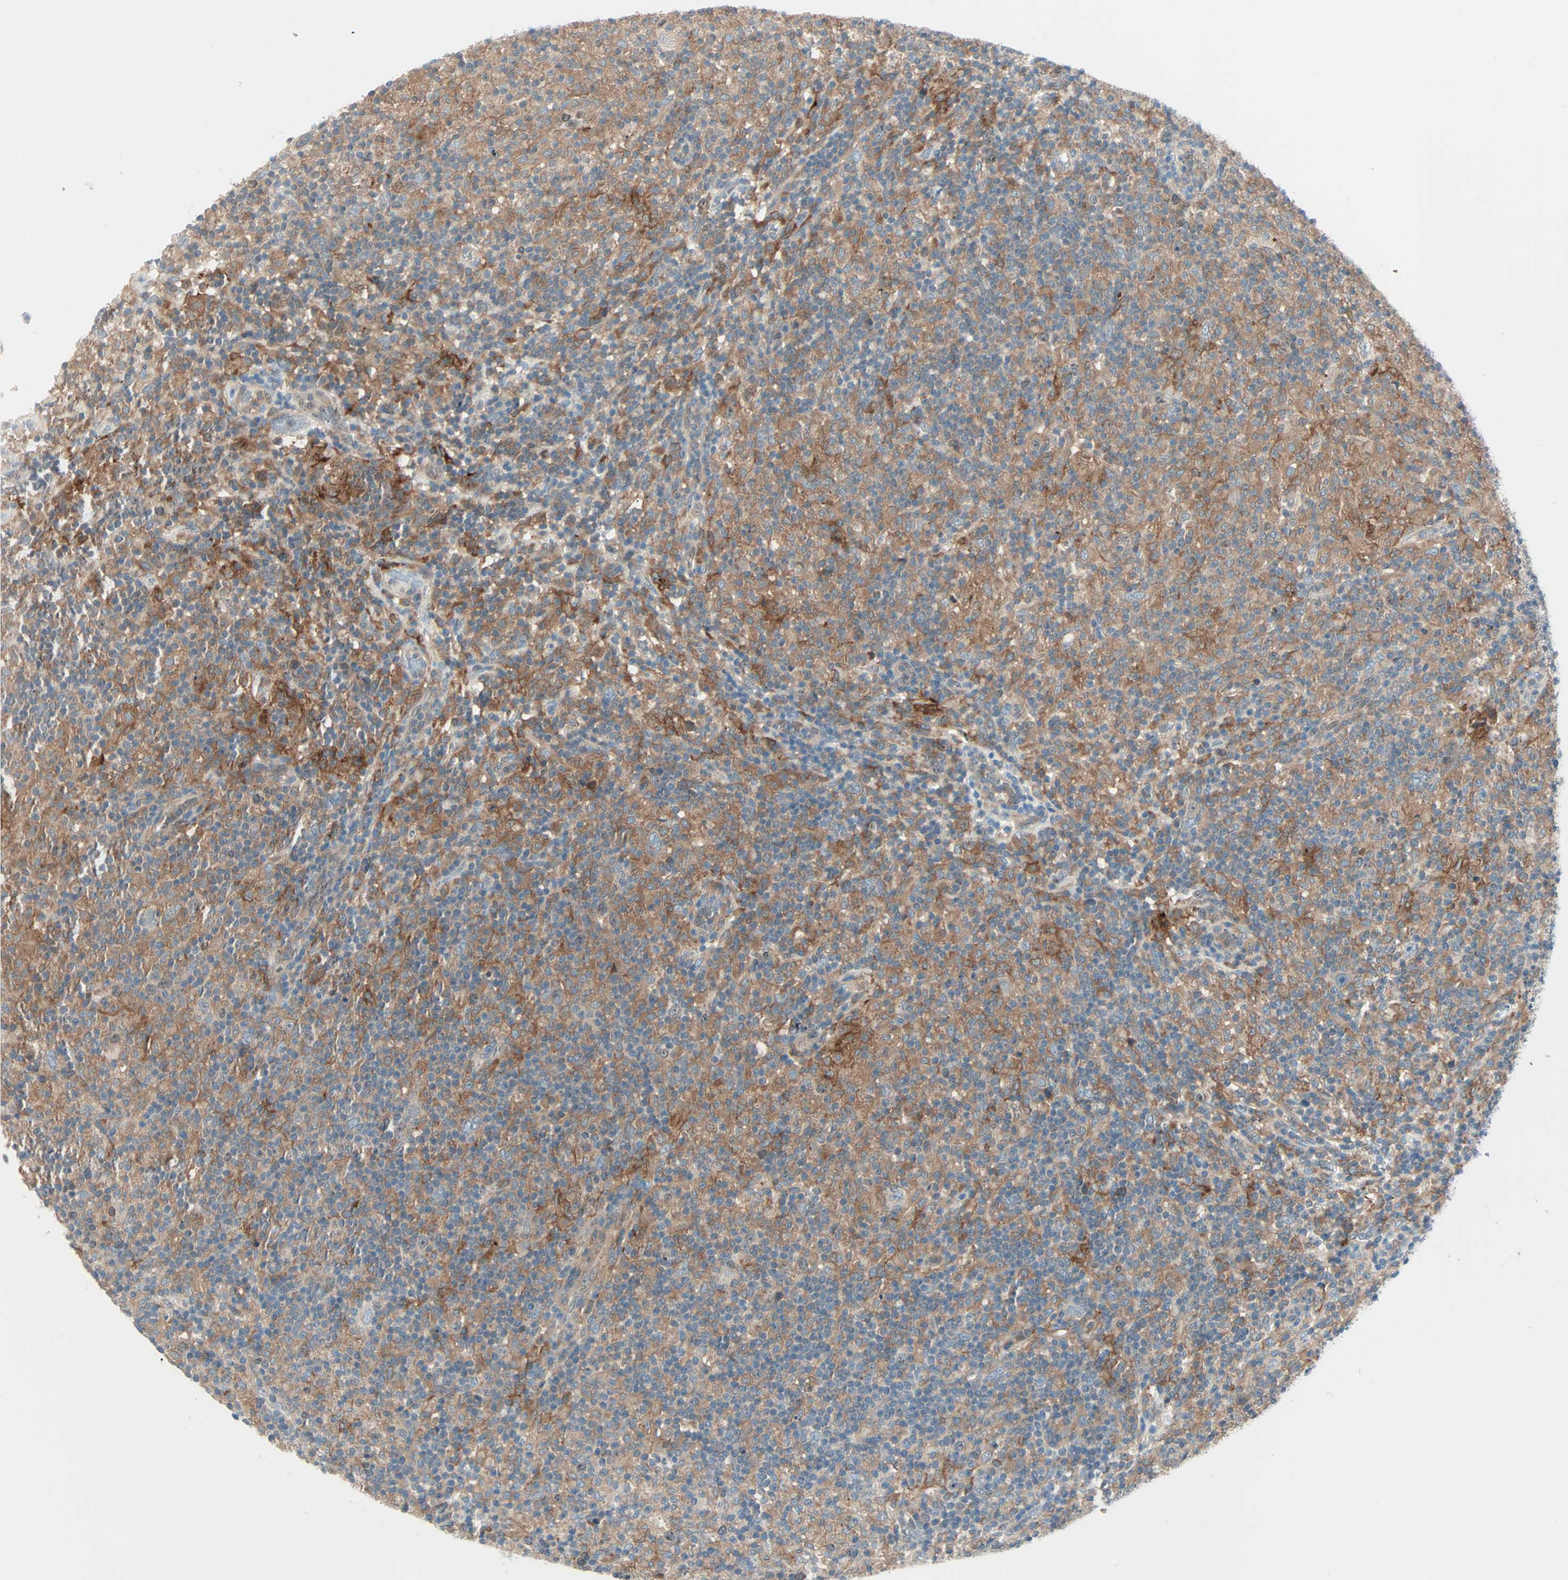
{"staining": {"intensity": "moderate", "quantity": "25%-75%", "location": "cytoplasmic/membranous"}, "tissue": "lymphoma", "cell_type": "Tumor cells", "image_type": "cancer", "snomed": [{"axis": "morphology", "description": "Hodgkin's disease, NOS"}, {"axis": "topography", "description": "Lymph node"}], "caption": "Immunohistochemical staining of human lymphoma displays medium levels of moderate cytoplasmic/membranous protein expression in about 25%-75% of tumor cells.", "gene": "SMIM8", "patient": {"sex": "male", "age": 70}}